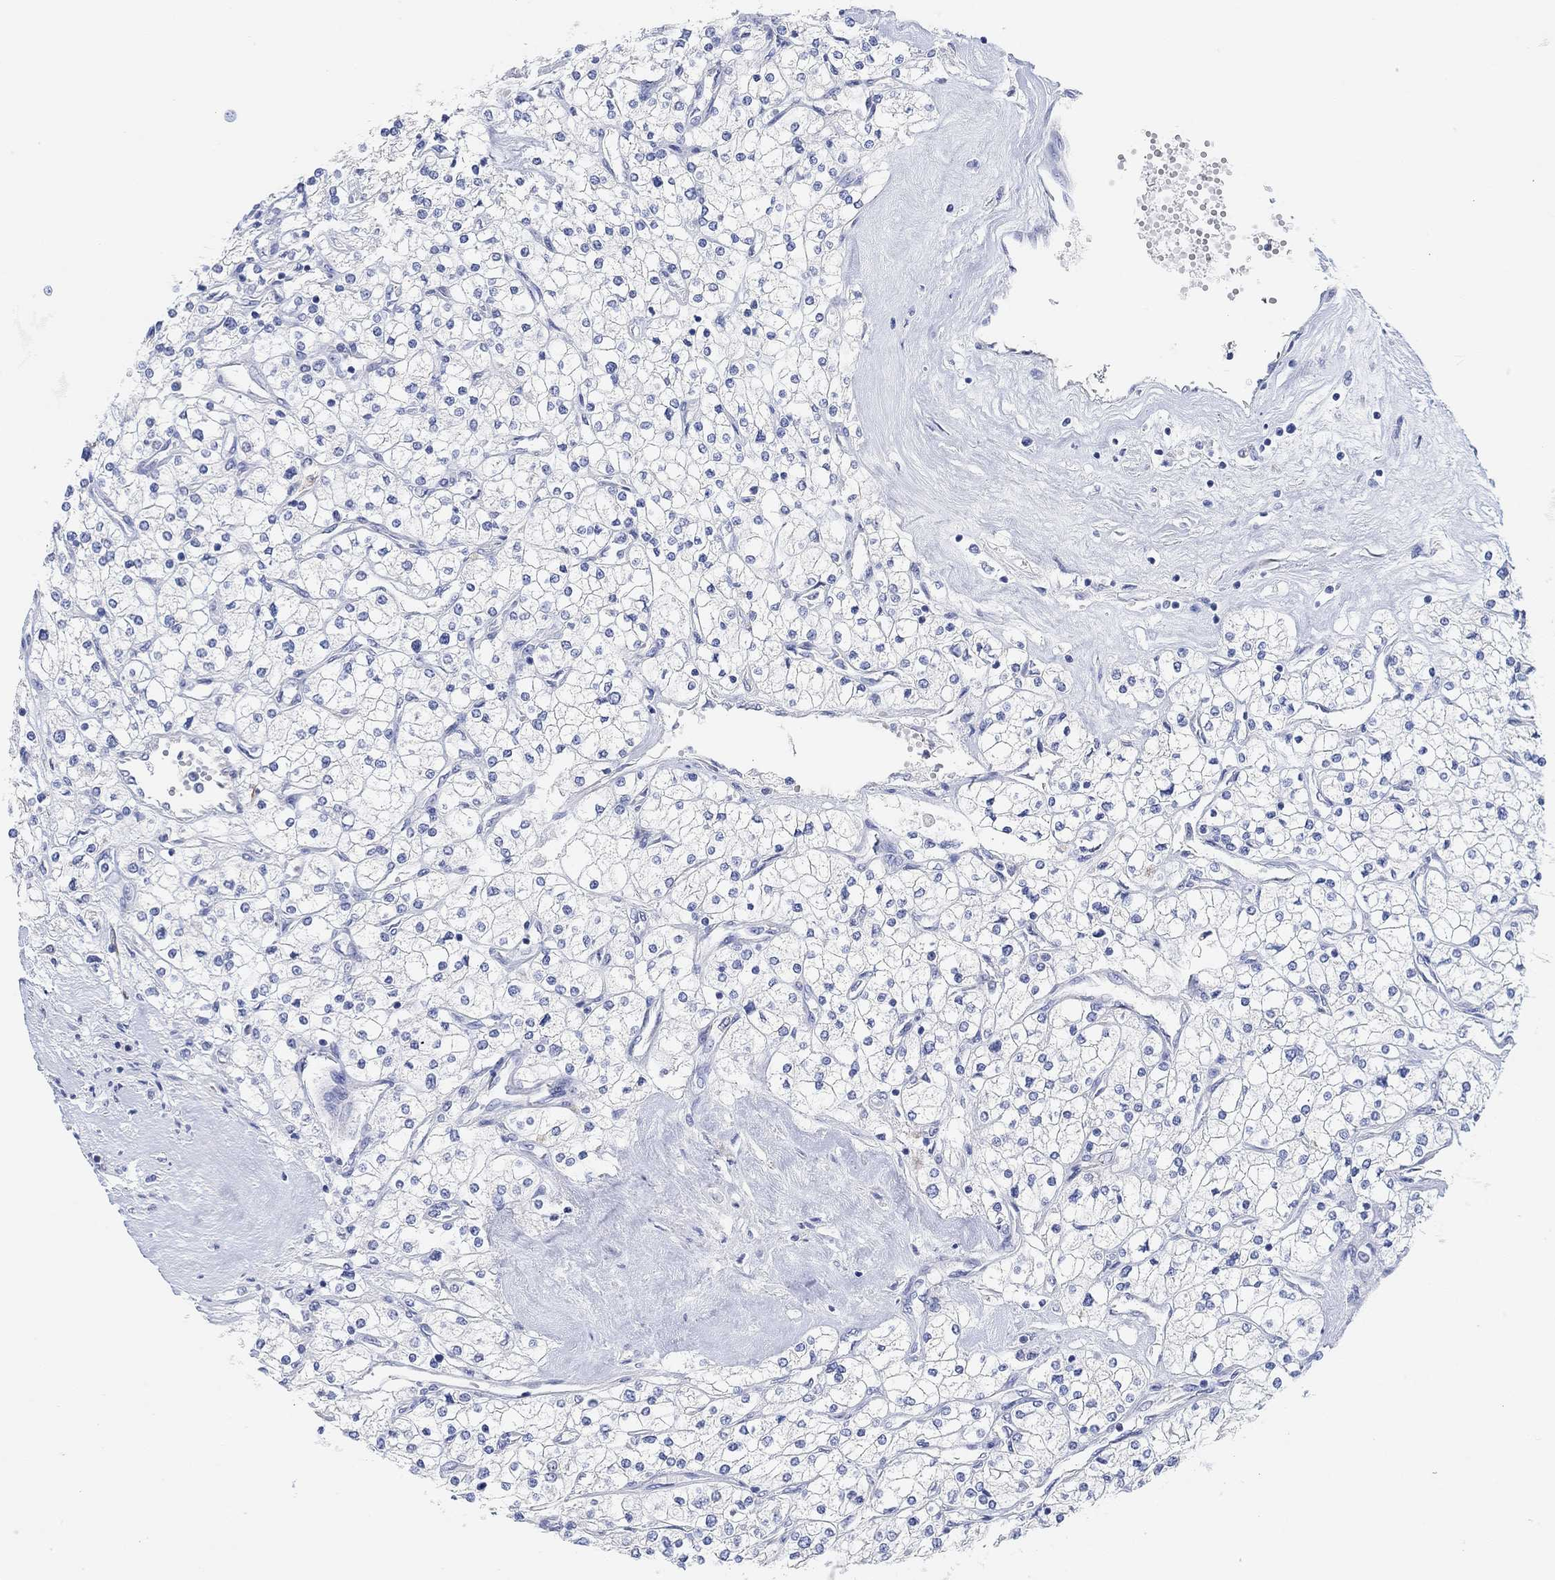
{"staining": {"intensity": "negative", "quantity": "none", "location": "none"}, "tissue": "renal cancer", "cell_type": "Tumor cells", "image_type": "cancer", "snomed": [{"axis": "morphology", "description": "Adenocarcinoma, NOS"}, {"axis": "topography", "description": "Kidney"}], "caption": "This micrograph is of renal cancer (adenocarcinoma) stained with IHC to label a protein in brown with the nuclei are counter-stained blue. There is no expression in tumor cells.", "gene": "VAT1L", "patient": {"sex": "male", "age": 80}}